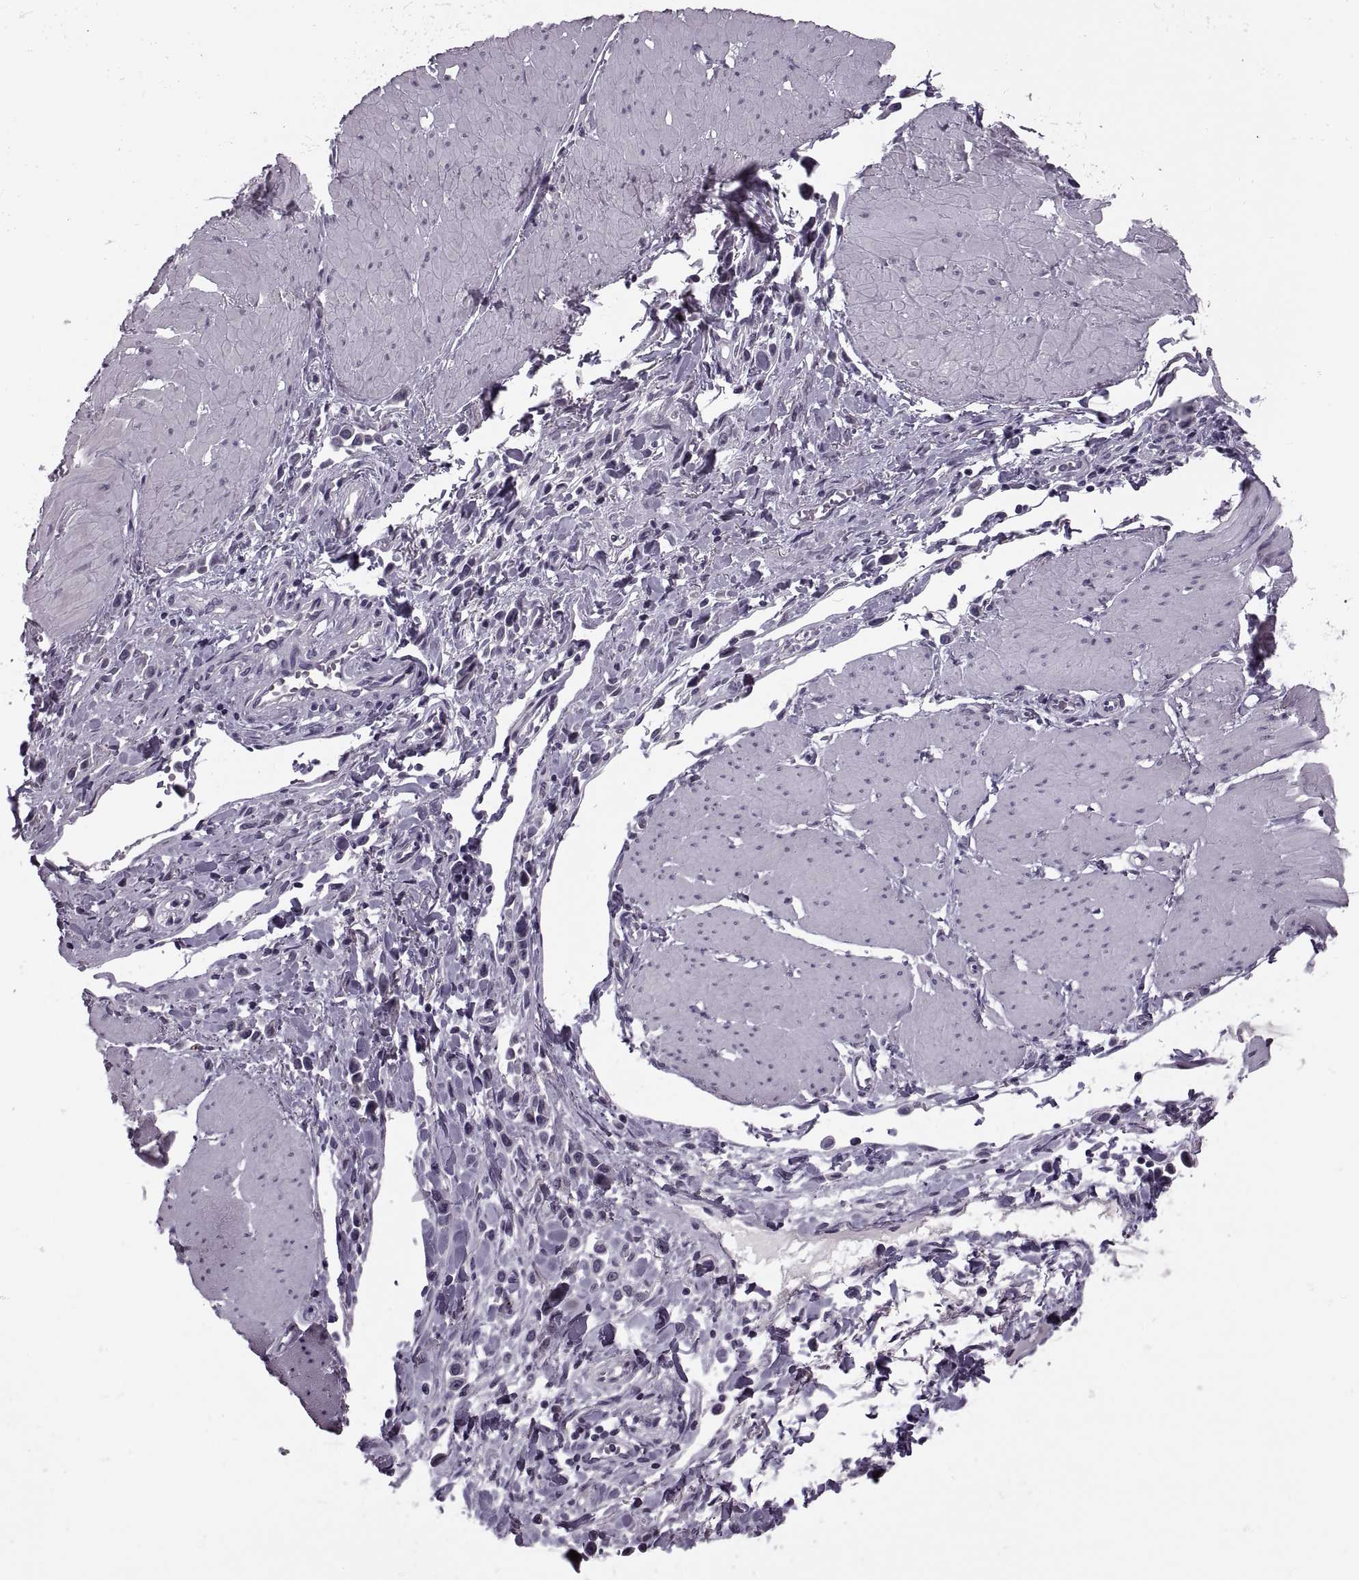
{"staining": {"intensity": "negative", "quantity": "none", "location": "none"}, "tissue": "stomach cancer", "cell_type": "Tumor cells", "image_type": "cancer", "snomed": [{"axis": "morphology", "description": "Adenocarcinoma, NOS"}, {"axis": "topography", "description": "Stomach"}], "caption": "This is a image of immunohistochemistry (IHC) staining of adenocarcinoma (stomach), which shows no expression in tumor cells.", "gene": "PAGE5", "patient": {"sex": "male", "age": 47}}